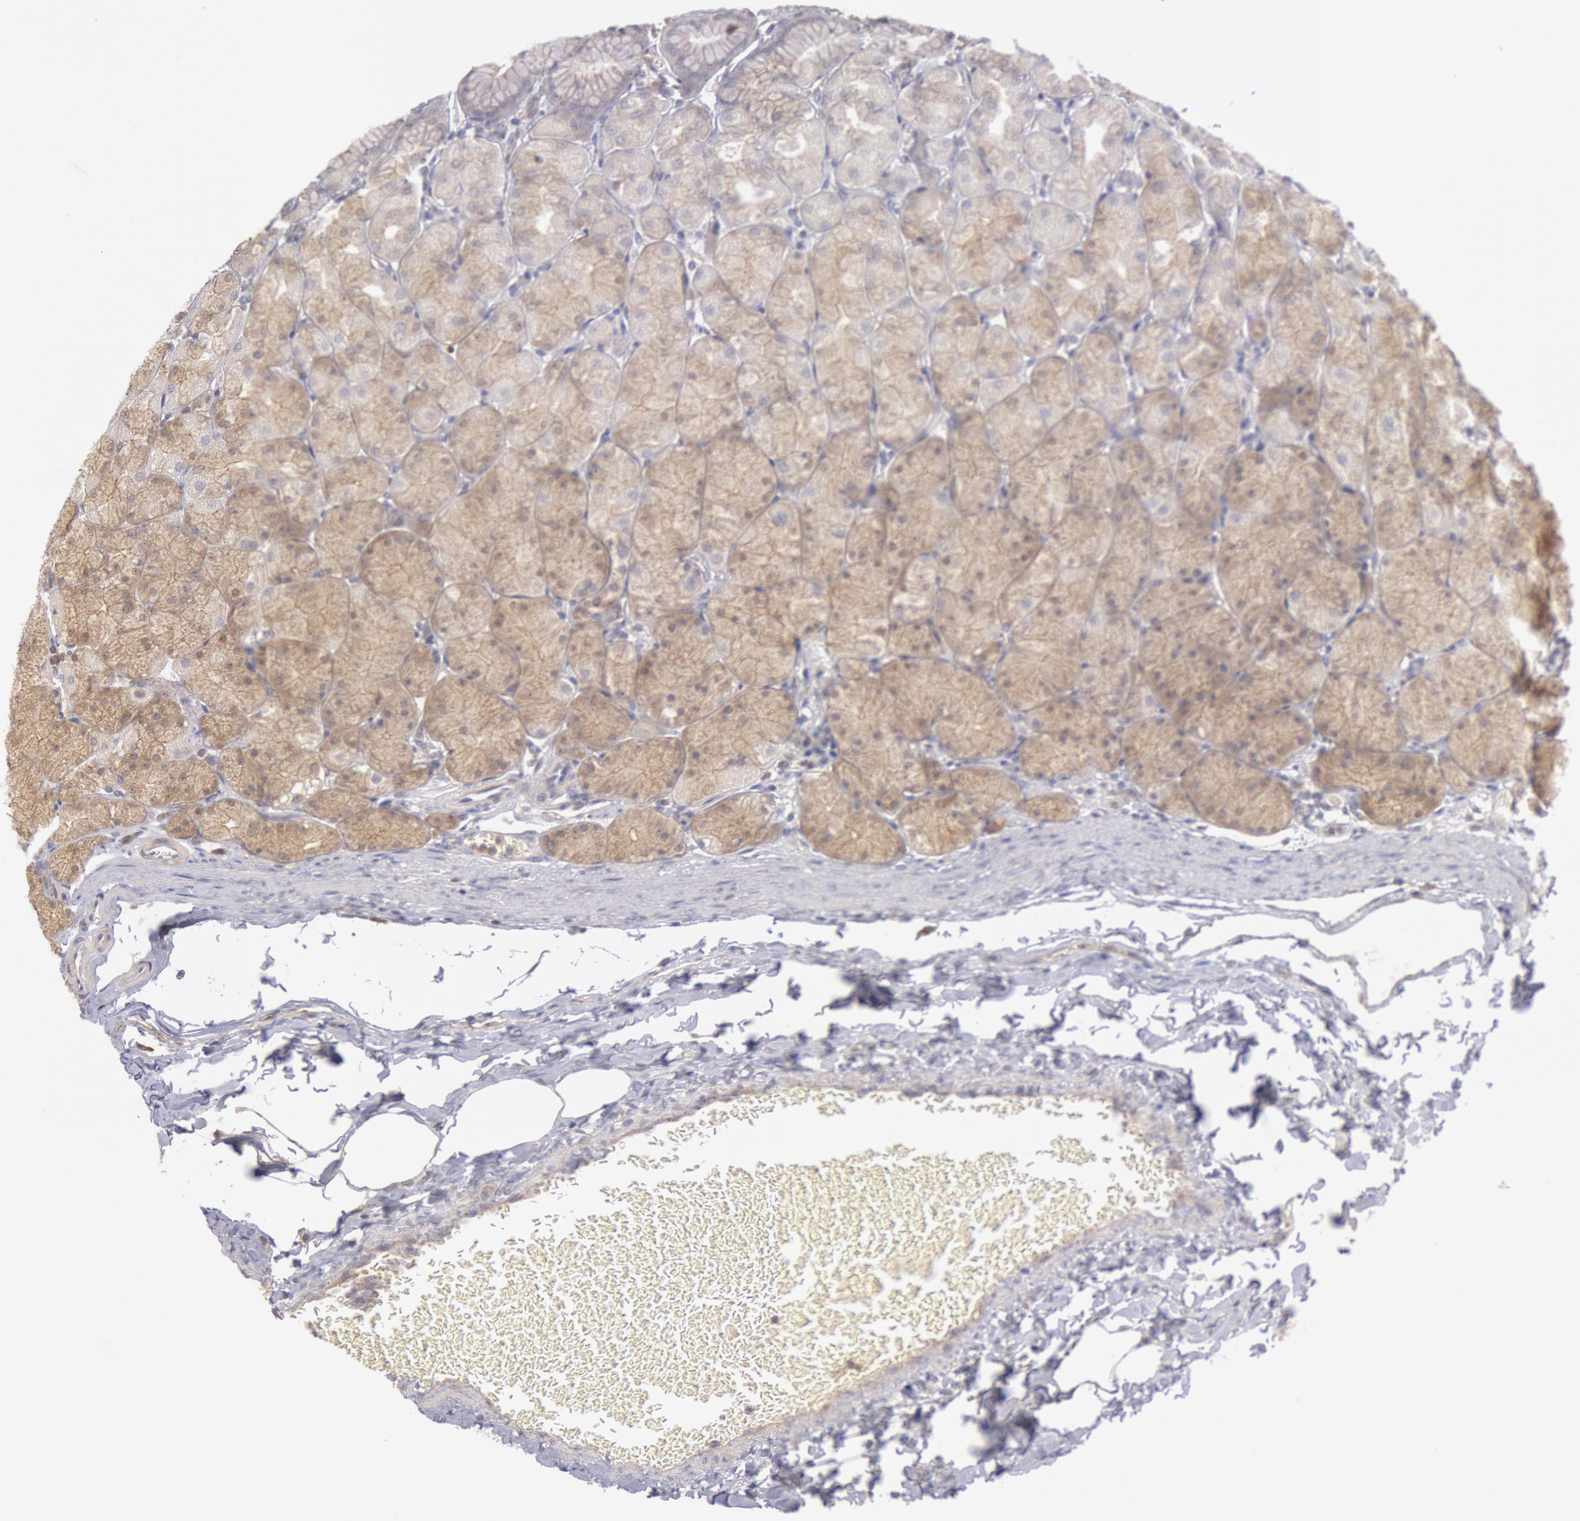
{"staining": {"intensity": "moderate", "quantity": ">75%", "location": "cytoplasmic/membranous"}, "tissue": "stomach", "cell_type": "Glandular cells", "image_type": "normal", "snomed": [{"axis": "morphology", "description": "Normal tissue, NOS"}, {"axis": "topography", "description": "Stomach, upper"}], "caption": "Immunohistochemistry (IHC) (DAB (3,3'-diaminobenzidine)) staining of normal human stomach demonstrates moderate cytoplasmic/membranous protein staining in approximately >75% of glandular cells.", "gene": "PLA2G6", "patient": {"sex": "female", "age": 56}}